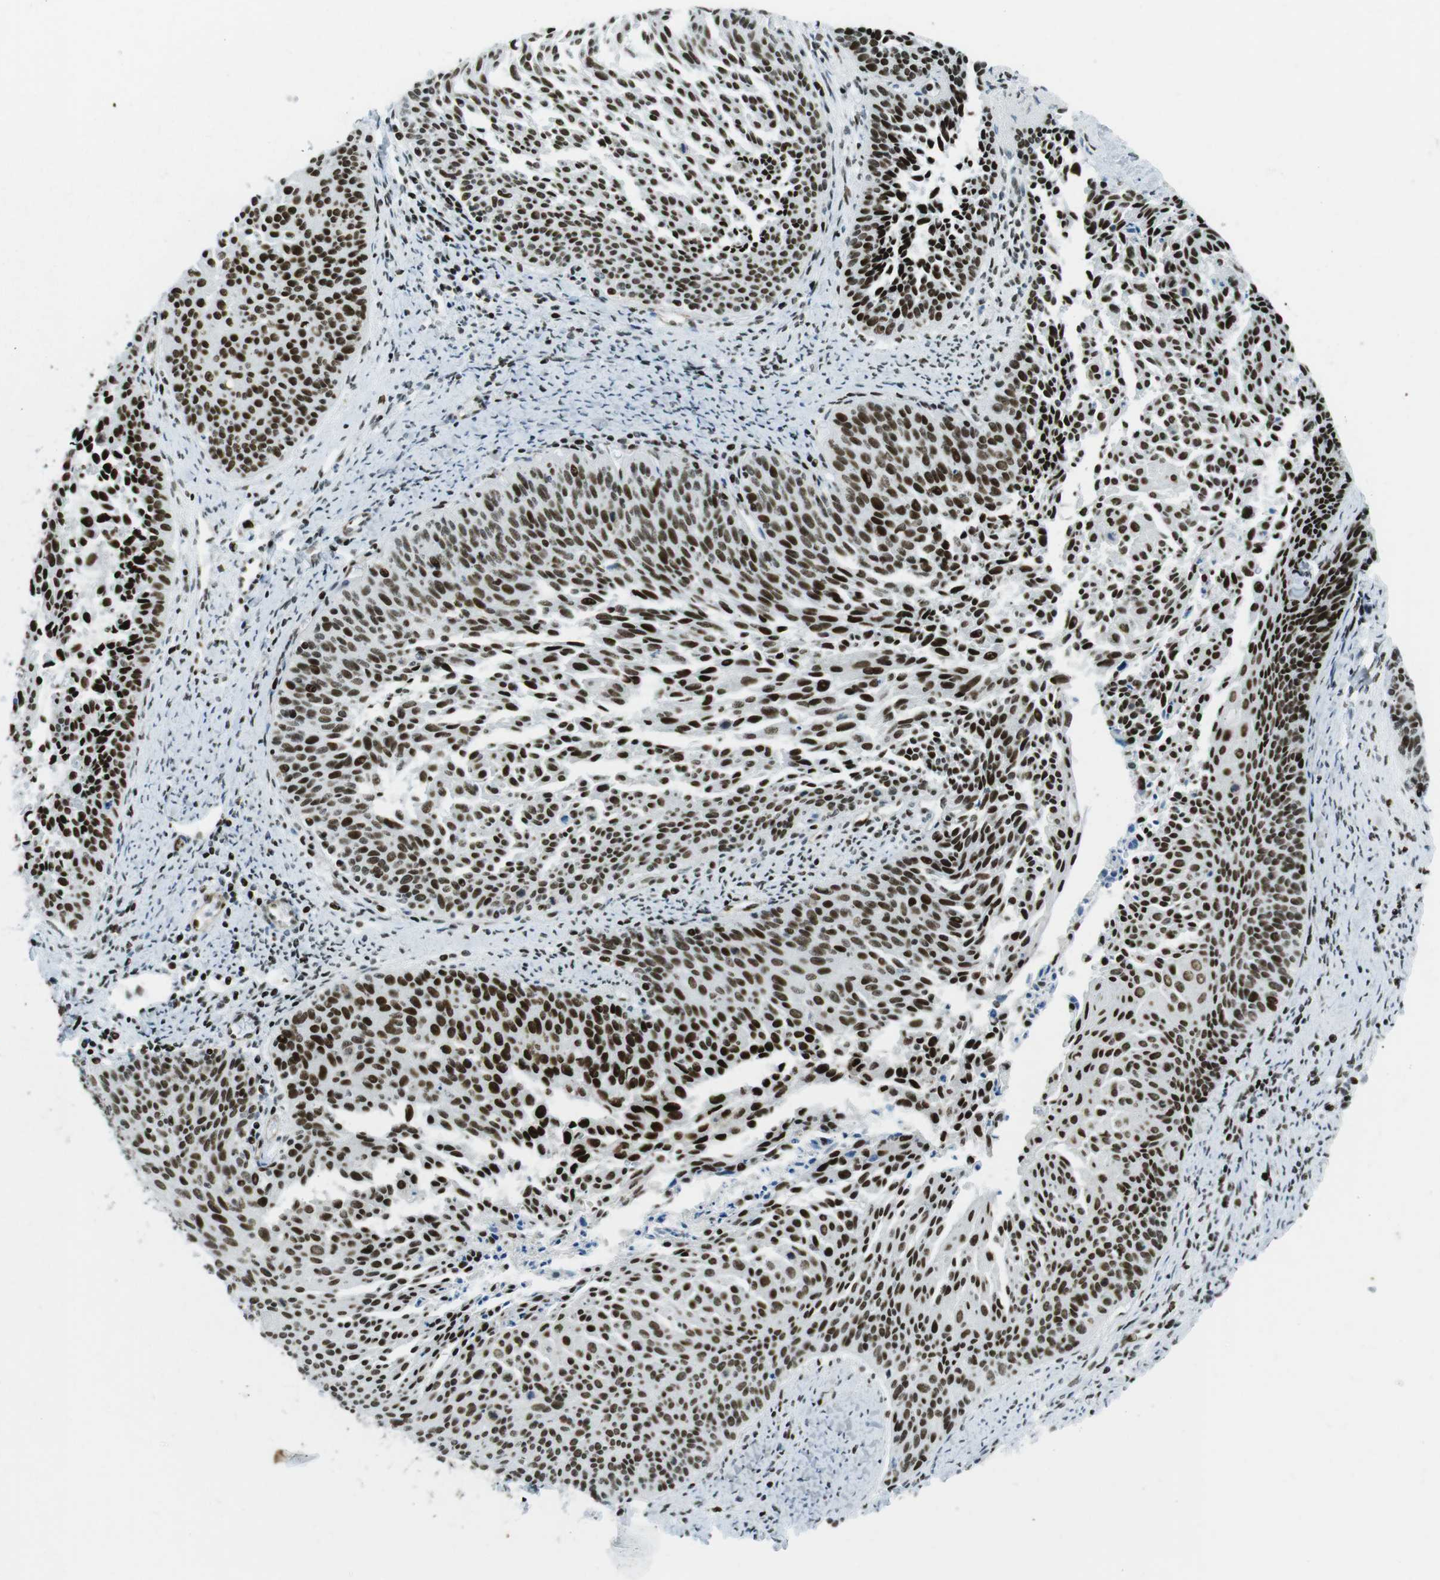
{"staining": {"intensity": "strong", "quantity": ">75%", "location": "nuclear"}, "tissue": "cervical cancer", "cell_type": "Tumor cells", "image_type": "cancer", "snomed": [{"axis": "morphology", "description": "Squamous cell carcinoma, NOS"}, {"axis": "topography", "description": "Cervix"}], "caption": "Tumor cells show high levels of strong nuclear expression in about >75% of cells in cervical cancer. (brown staining indicates protein expression, while blue staining denotes nuclei).", "gene": "ARID1A", "patient": {"sex": "female", "age": 55}}